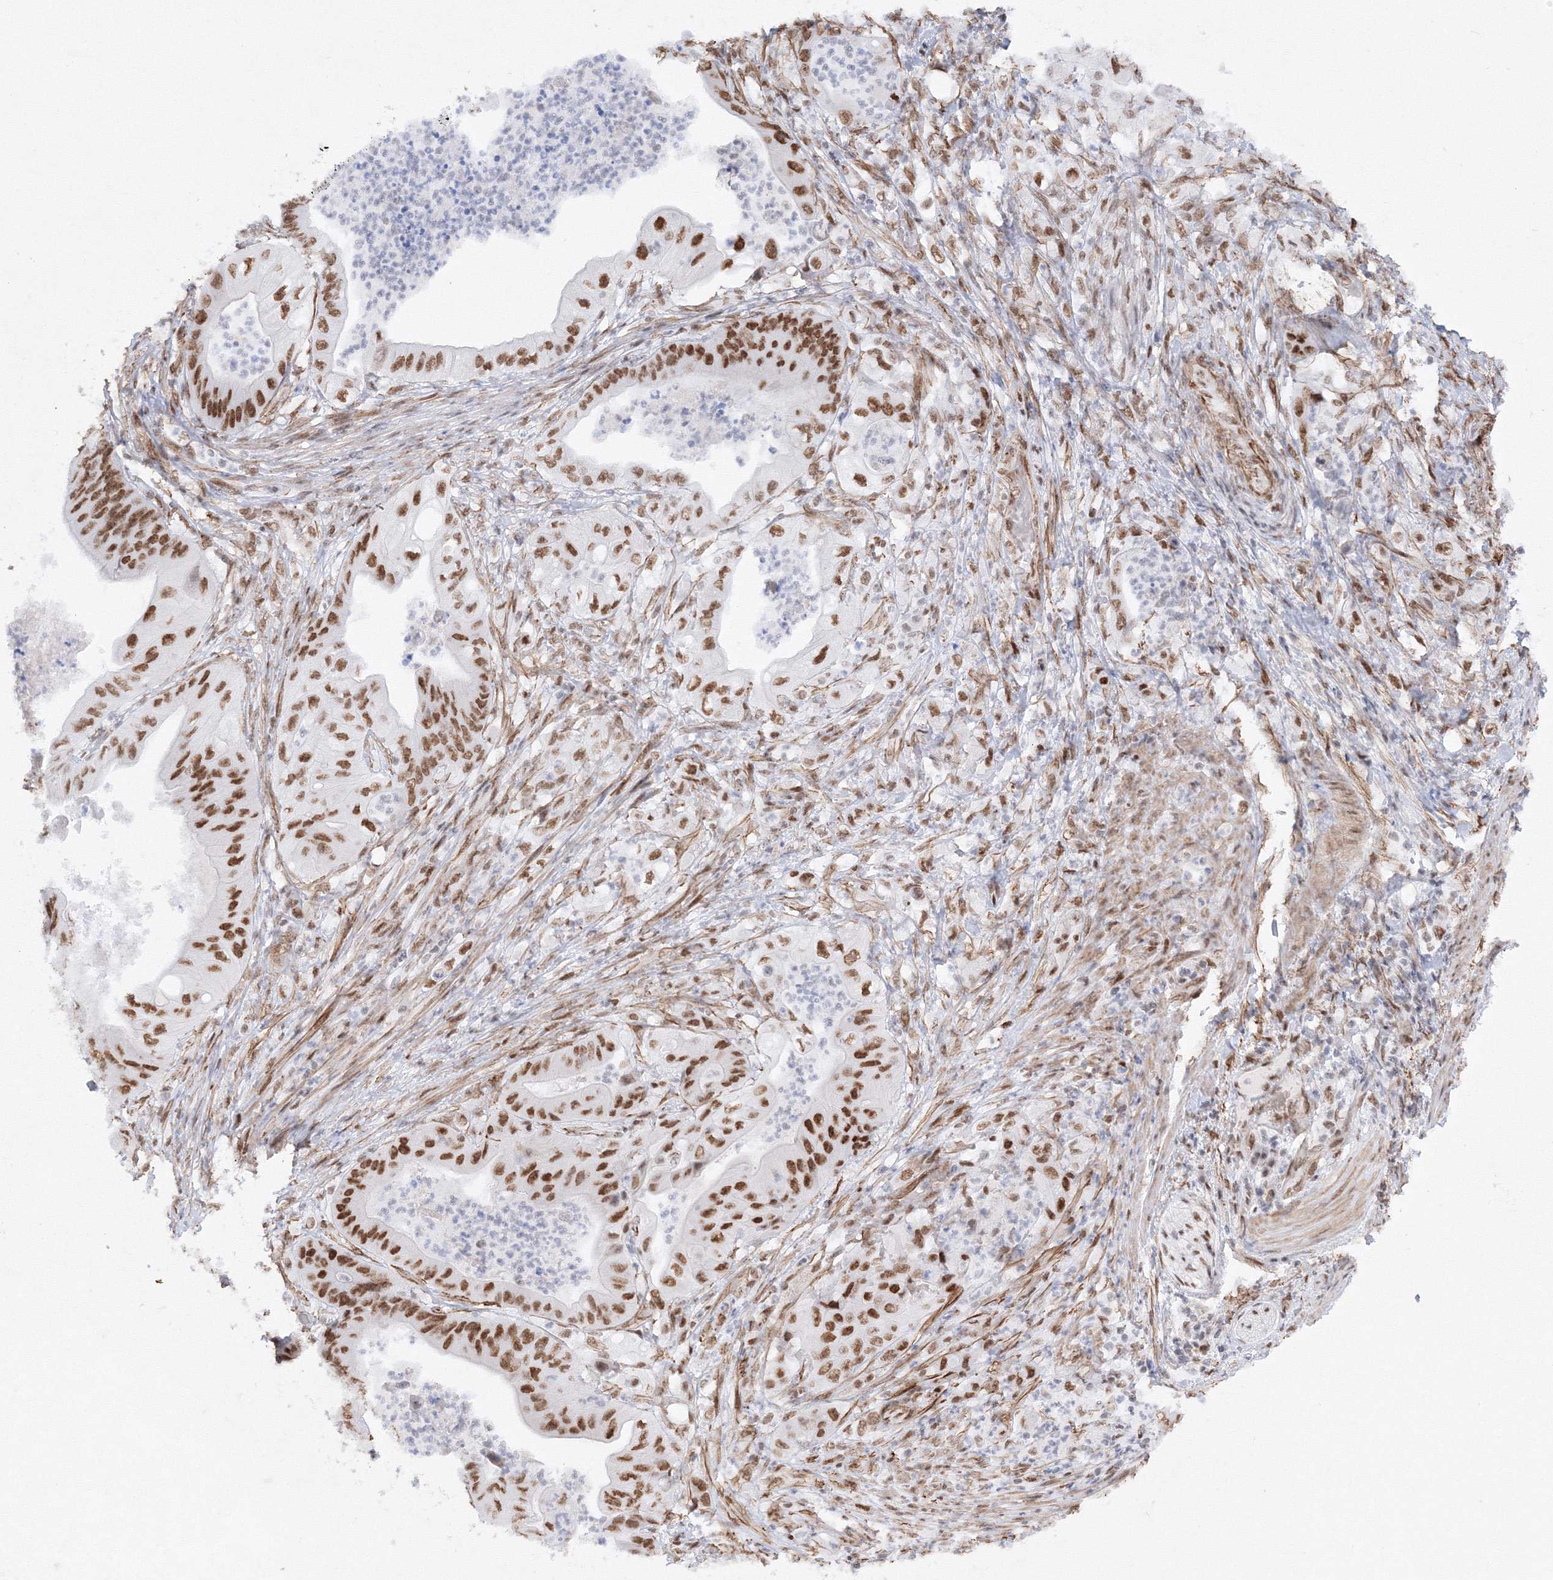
{"staining": {"intensity": "moderate", "quantity": ">75%", "location": "nuclear"}, "tissue": "stomach cancer", "cell_type": "Tumor cells", "image_type": "cancer", "snomed": [{"axis": "morphology", "description": "Adenocarcinoma, NOS"}, {"axis": "topography", "description": "Stomach"}], "caption": "Brown immunohistochemical staining in human adenocarcinoma (stomach) displays moderate nuclear positivity in approximately >75% of tumor cells.", "gene": "ZNF638", "patient": {"sex": "female", "age": 73}}